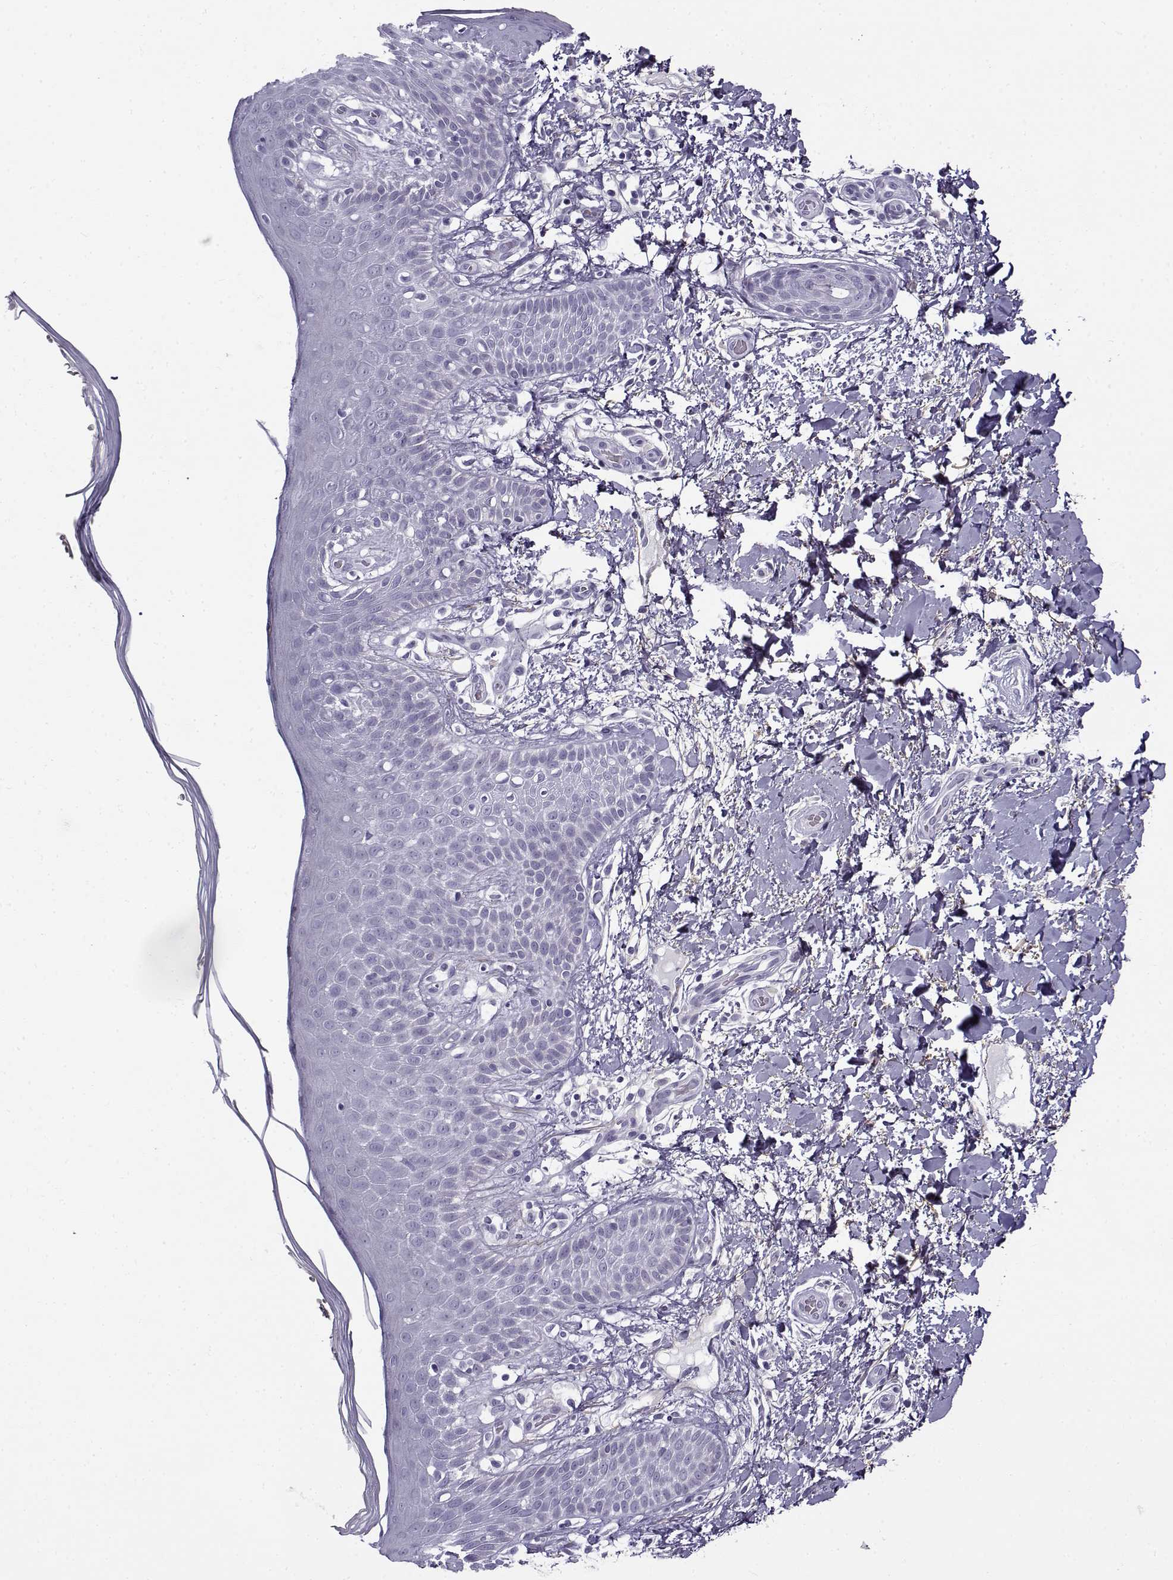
{"staining": {"intensity": "negative", "quantity": "none", "location": "none"}, "tissue": "skin", "cell_type": "Epidermal cells", "image_type": "normal", "snomed": [{"axis": "morphology", "description": "Normal tissue, NOS"}, {"axis": "topography", "description": "Anal"}], "caption": "A high-resolution micrograph shows immunohistochemistry staining of normal skin, which exhibits no significant positivity in epidermal cells. Nuclei are stained in blue.", "gene": "GTSF1L", "patient": {"sex": "male", "age": 36}}